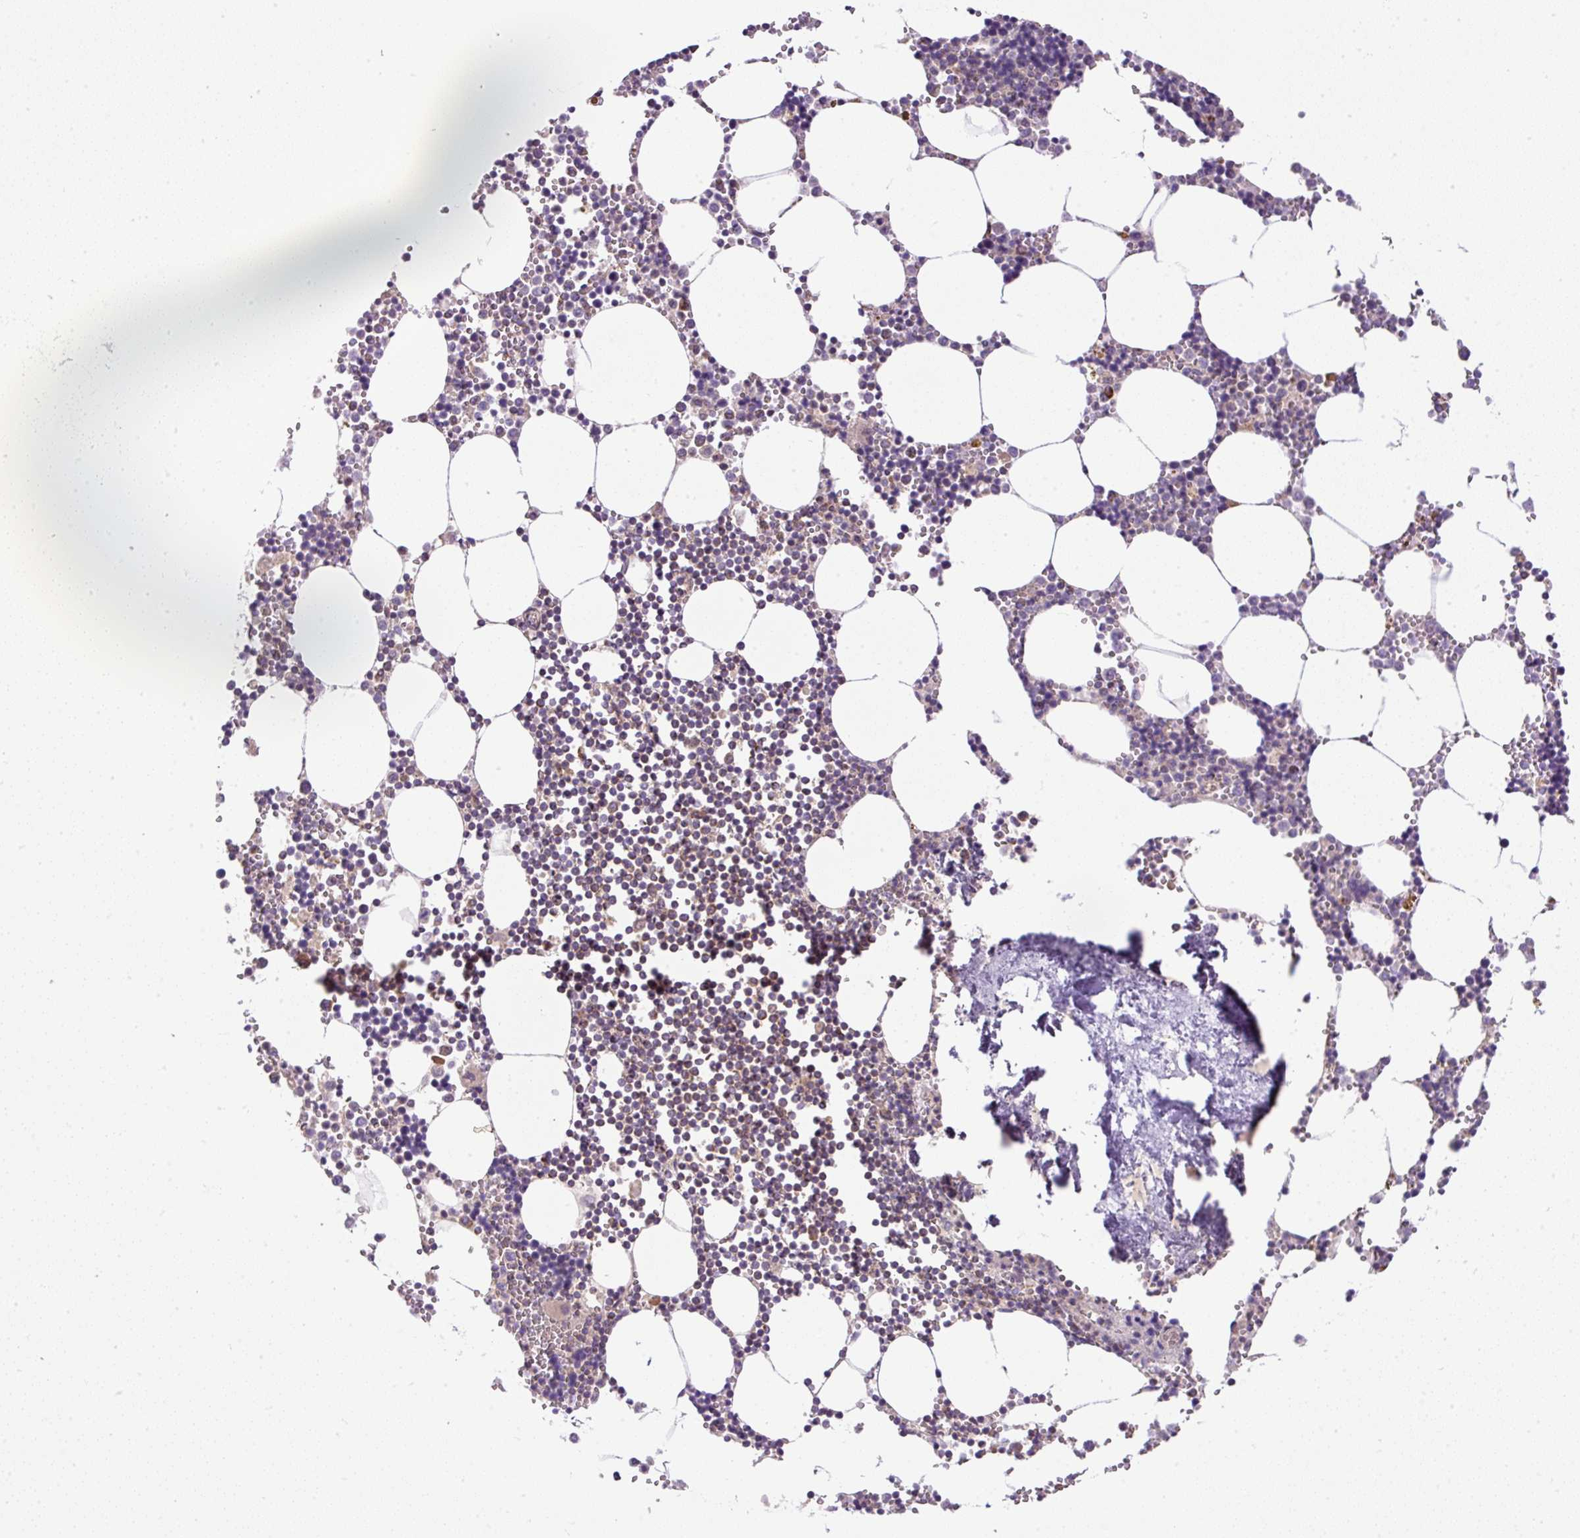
{"staining": {"intensity": "moderate", "quantity": "25%-75%", "location": "cytoplasmic/membranous"}, "tissue": "bone marrow", "cell_type": "Hematopoietic cells", "image_type": "normal", "snomed": [{"axis": "morphology", "description": "Normal tissue, NOS"}, {"axis": "topography", "description": "Bone marrow"}], "caption": "Immunohistochemistry (DAB) staining of unremarkable bone marrow exhibits moderate cytoplasmic/membranous protein staining in about 25%-75% of hematopoietic cells.", "gene": "ZNF547", "patient": {"sex": "male", "age": 54}}